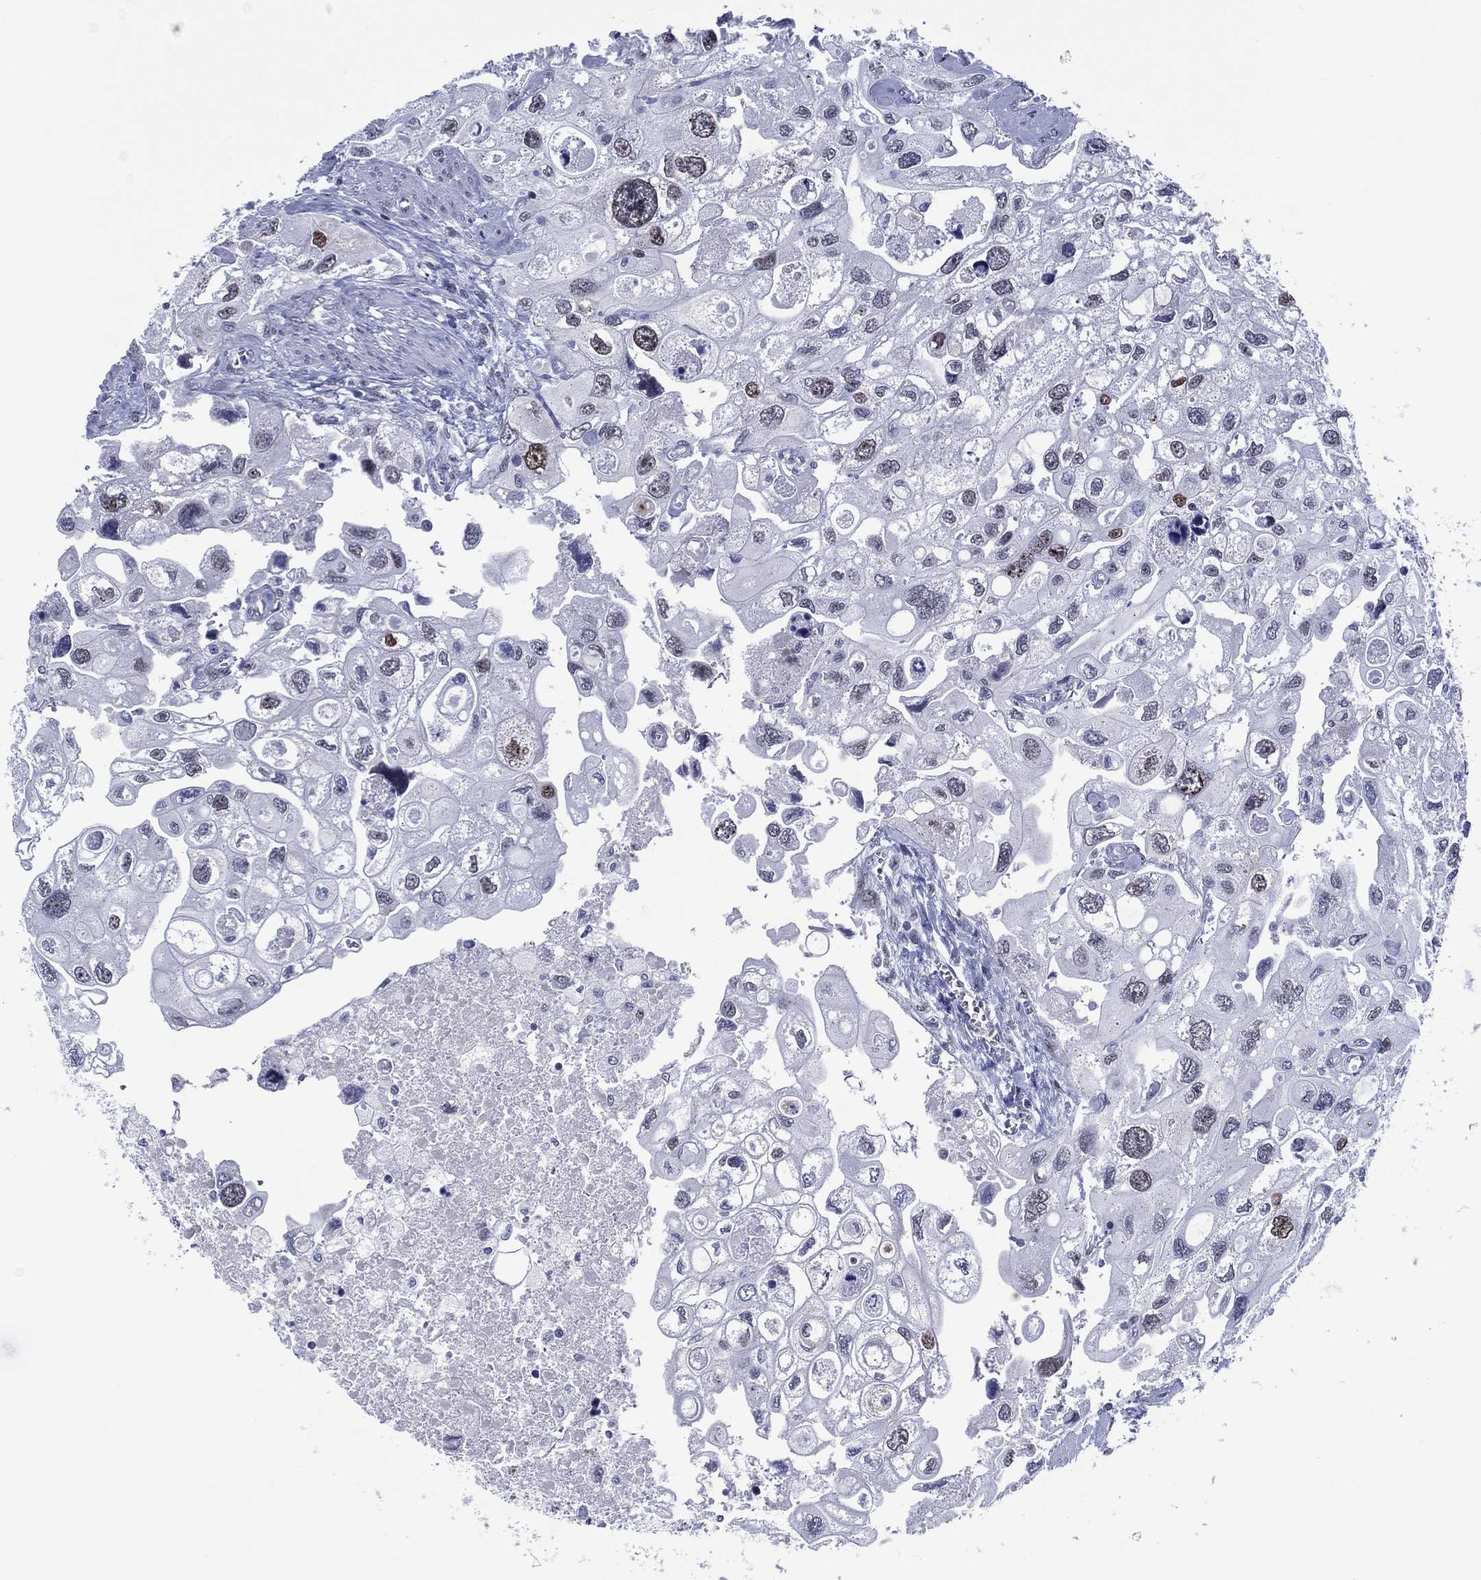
{"staining": {"intensity": "moderate", "quantity": "<25%", "location": "nuclear"}, "tissue": "urothelial cancer", "cell_type": "Tumor cells", "image_type": "cancer", "snomed": [{"axis": "morphology", "description": "Urothelial carcinoma, High grade"}, {"axis": "topography", "description": "Urinary bladder"}], "caption": "A photomicrograph showing moderate nuclear expression in approximately <25% of tumor cells in high-grade urothelial carcinoma, as visualized by brown immunohistochemical staining.", "gene": "GATA6", "patient": {"sex": "male", "age": 59}}